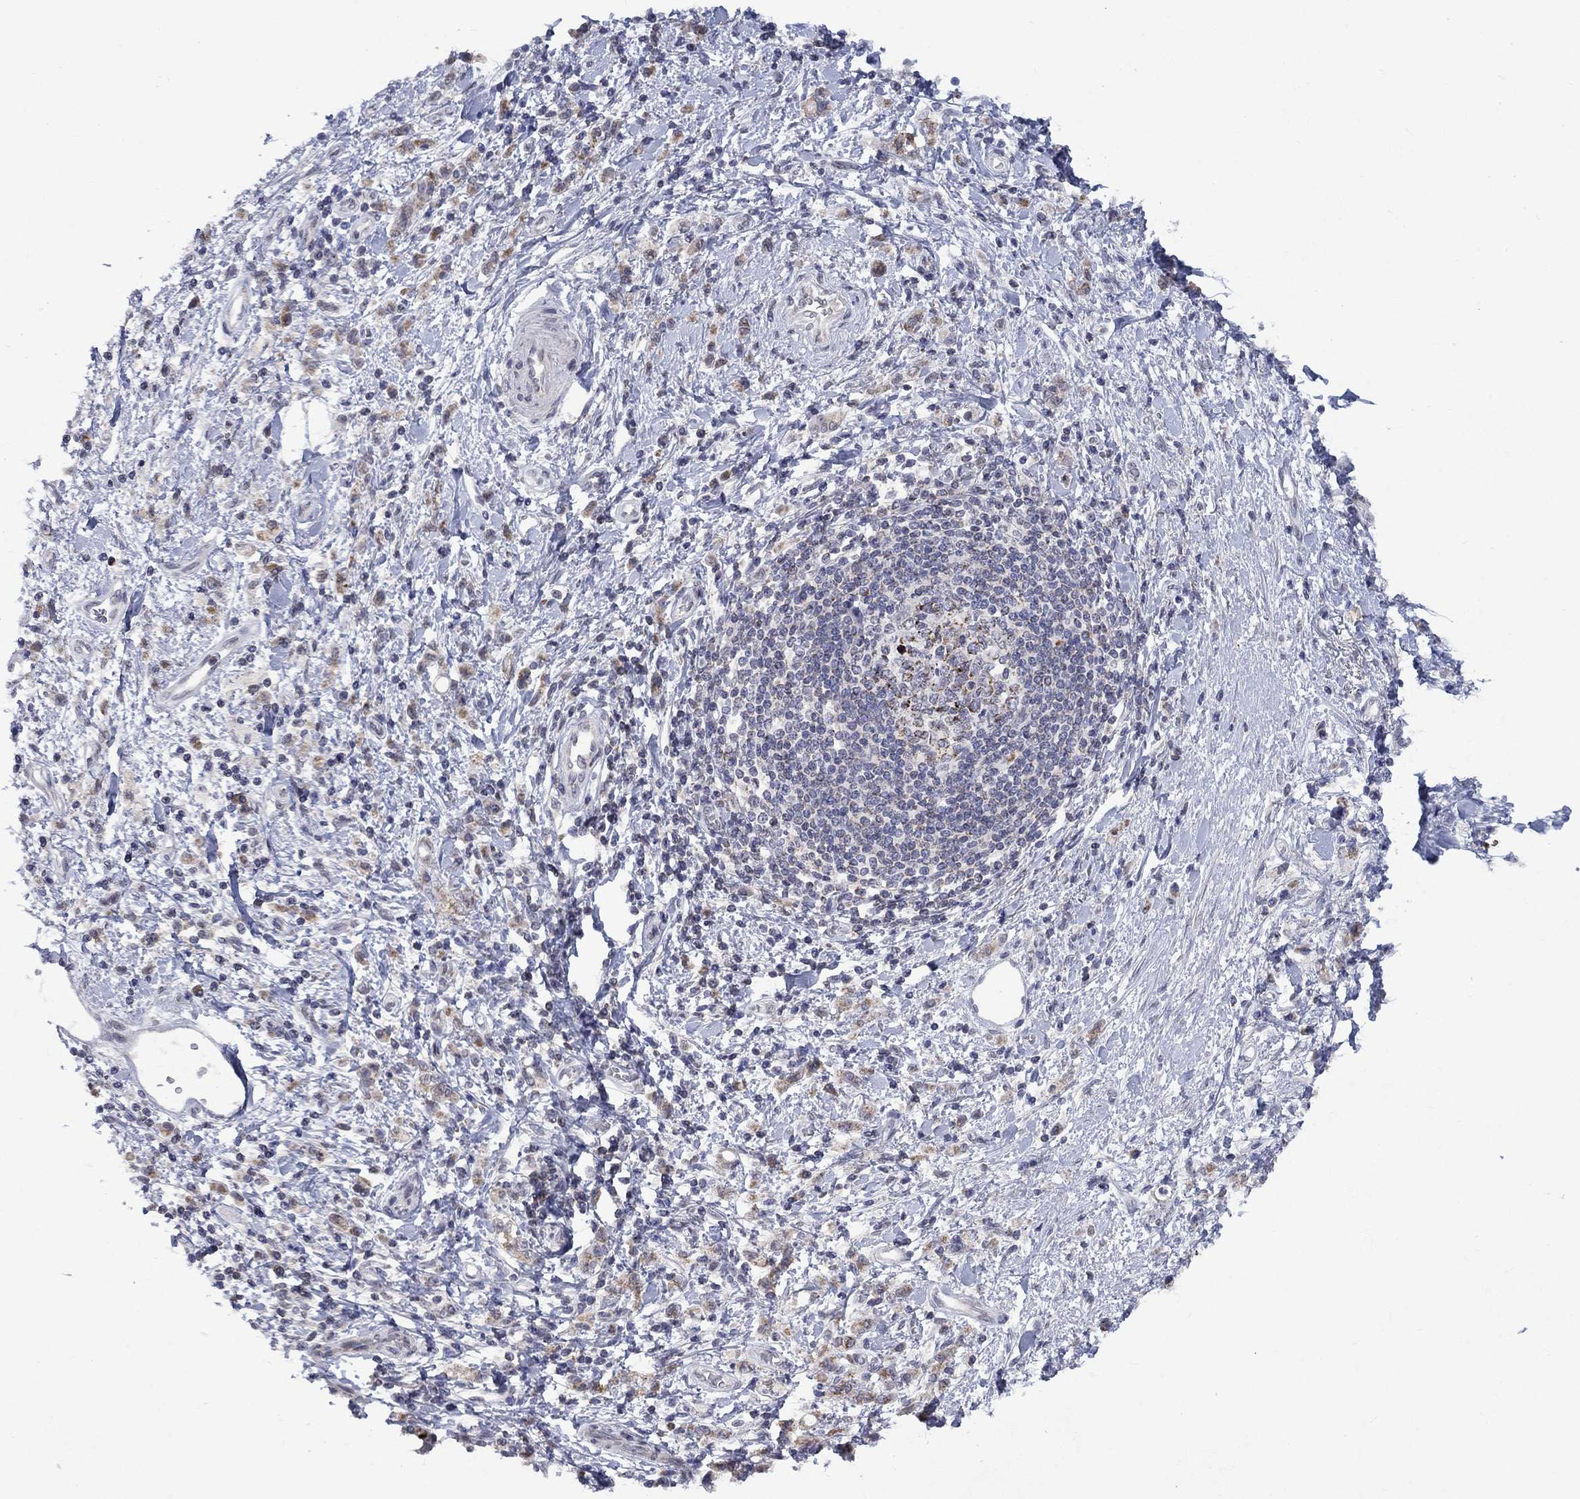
{"staining": {"intensity": "weak", "quantity": "<25%", "location": "cytoplasmic/membranous"}, "tissue": "stomach cancer", "cell_type": "Tumor cells", "image_type": "cancer", "snomed": [{"axis": "morphology", "description": "Adenocarcinoma, NOS"}, {"axis": "topography", "description": "Stomach"}], "caption": "Immunohistochemistry (IHC) histopathology image of neoplastic tissue: adenocarcinoma (stomach) stained with DAB (3,3'-diaminobenzidine) reveals no significant protein expression in tumor cells.", "gene": "KCNJ16", "patient": {"sex": "male", "age": 77}}